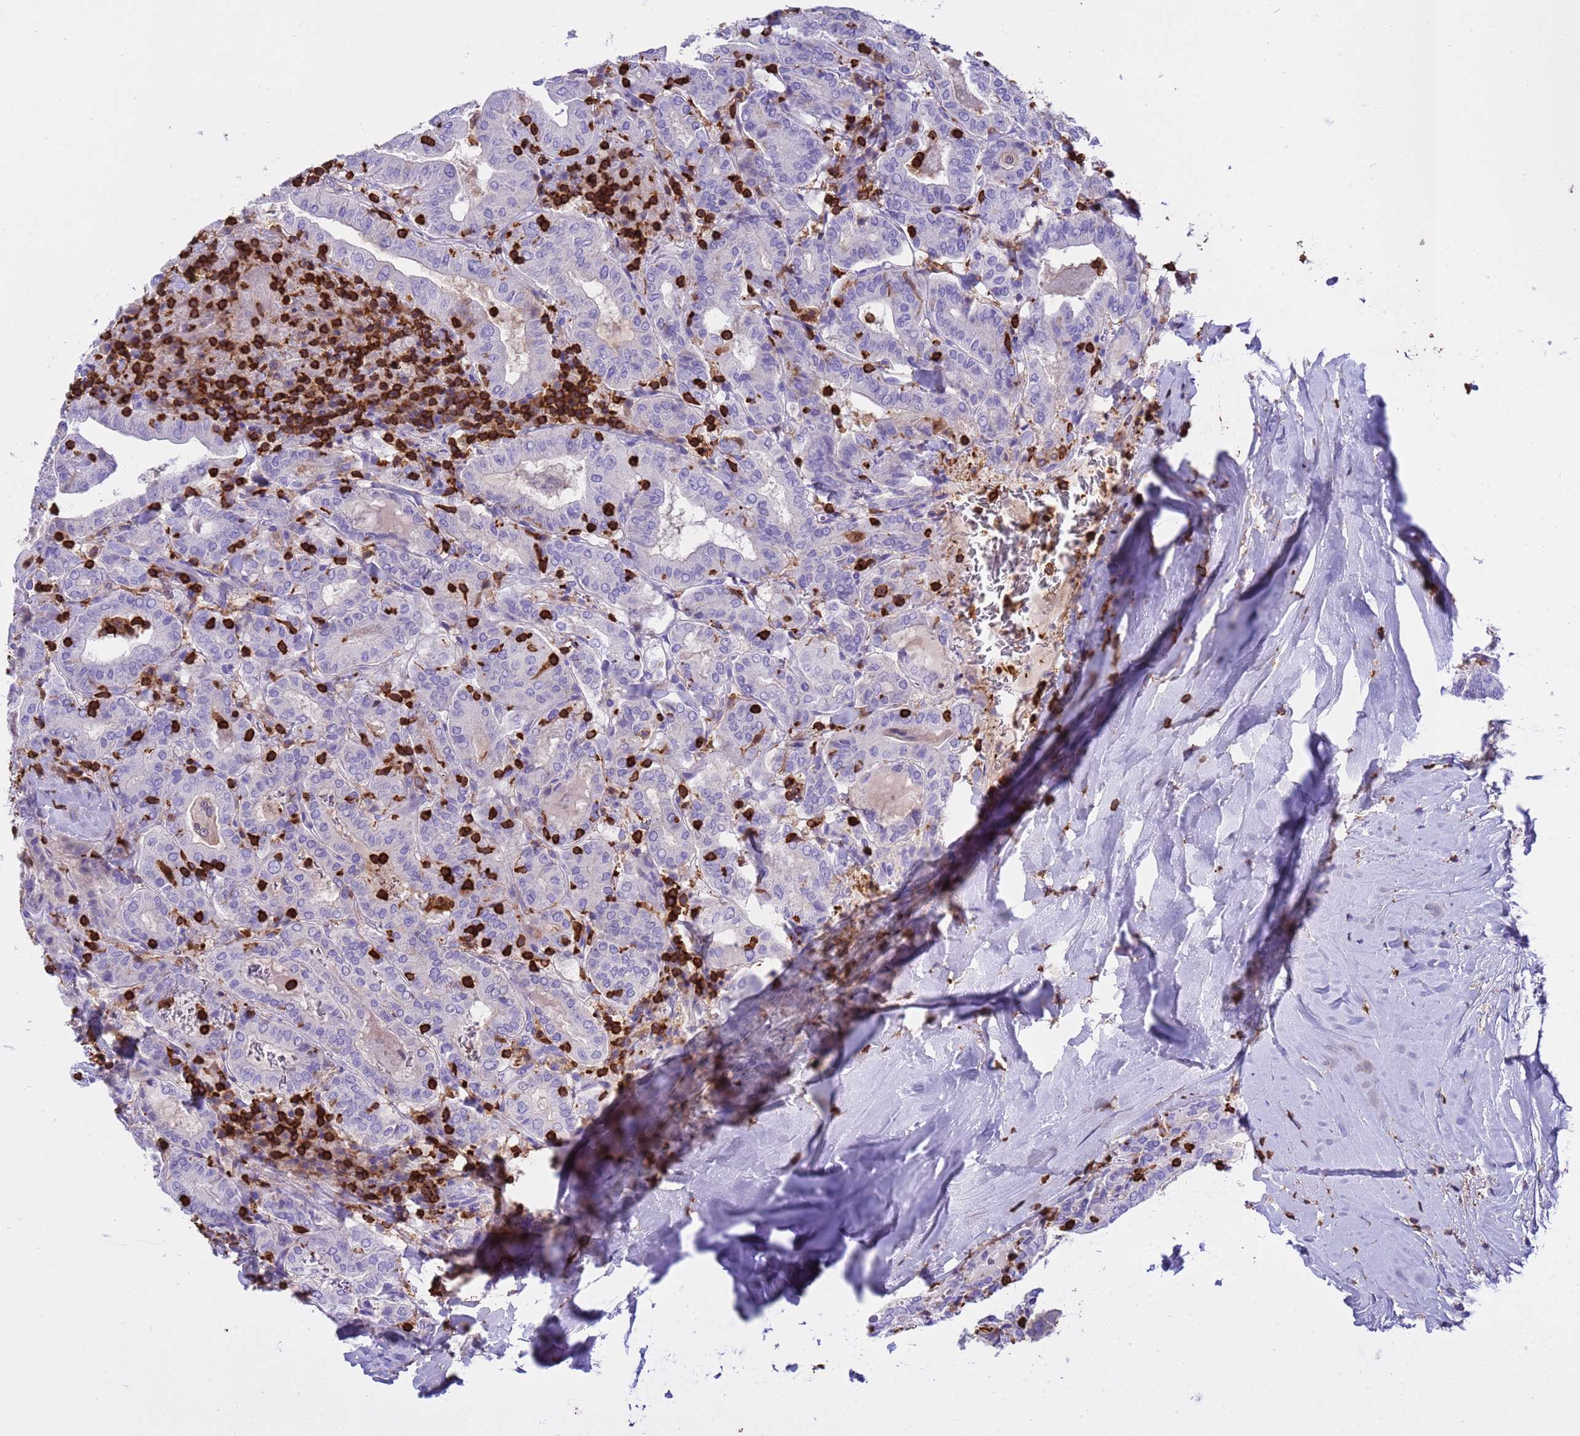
{"staining": {"intensity": "negative", "quantity": "none", "location": "none"}, "tissue": "thyroid cancer", "cell_type": "Tumor cells", "image_type": "cancer", "snomed": [{"axis": "morphology", "description": "Papillary adenocarcinoma, NOS"}, {"axis": "topography", "description": "Thyroid gland"}], "caption": "The photomicrograph reveals no significant positivity in tumor cells of thyroid cancer (papillary adenocarcinoma).", "gene": "IRF5", "patient": {"sex": "female", "age": 72}}